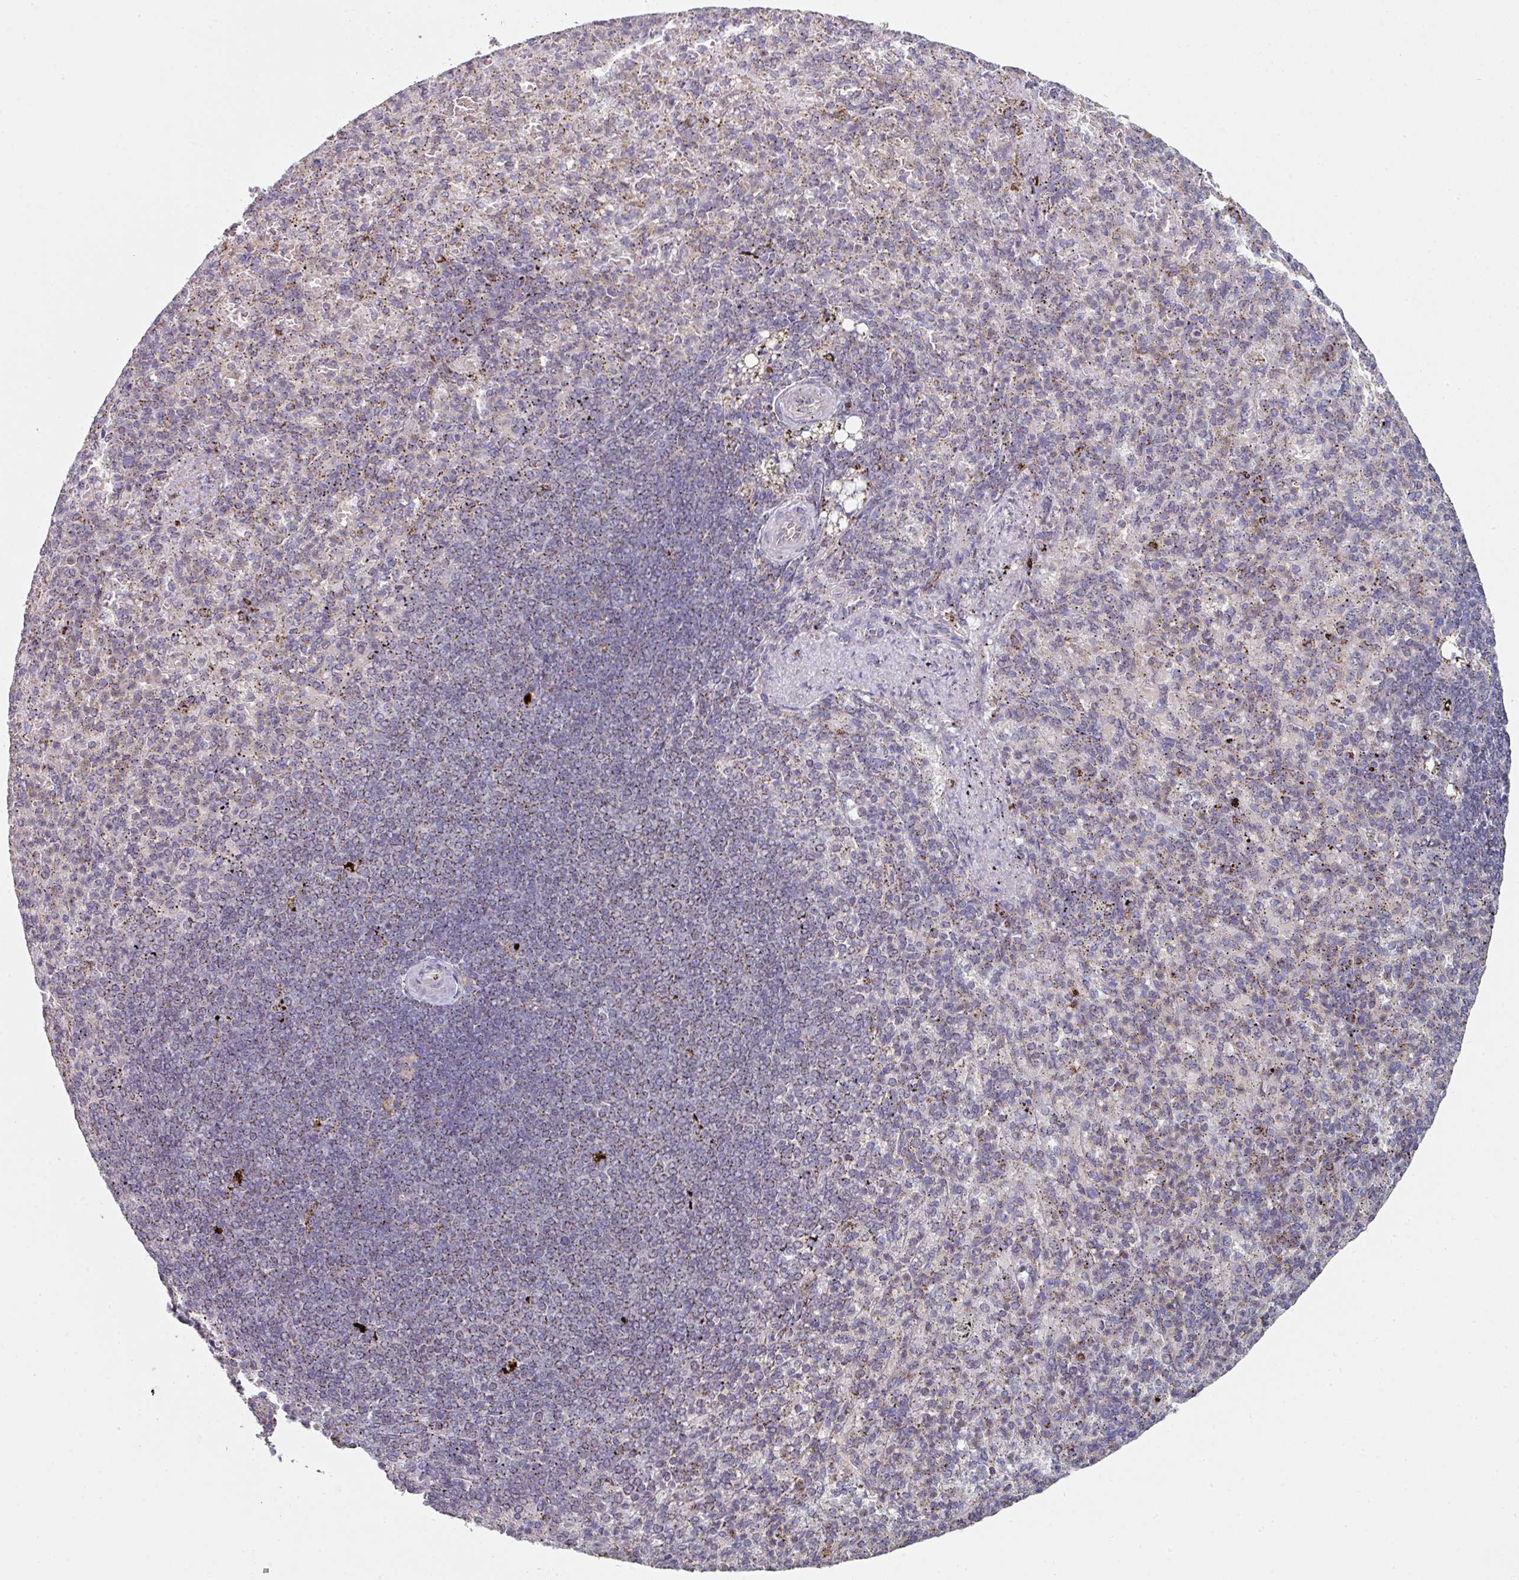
{"staining": {"intensity": "negative", "quantity": "none", "location": "none"}, "tissue": "spleen", "cell_type": "Cells in red pulp", "image_type": "normal", "snomed": [{"axis": "morphology", "description": "Normal tissue, NOS"}, {"axis": "topography", "description": "Spleen"}], "caption": "This is a image of immunohistochemistry staining of unremarkable spleen, which shows no staining in cells in red pulp.", "gene": "CCDC85B", "patient": {"sex": "female", "age": 74}}